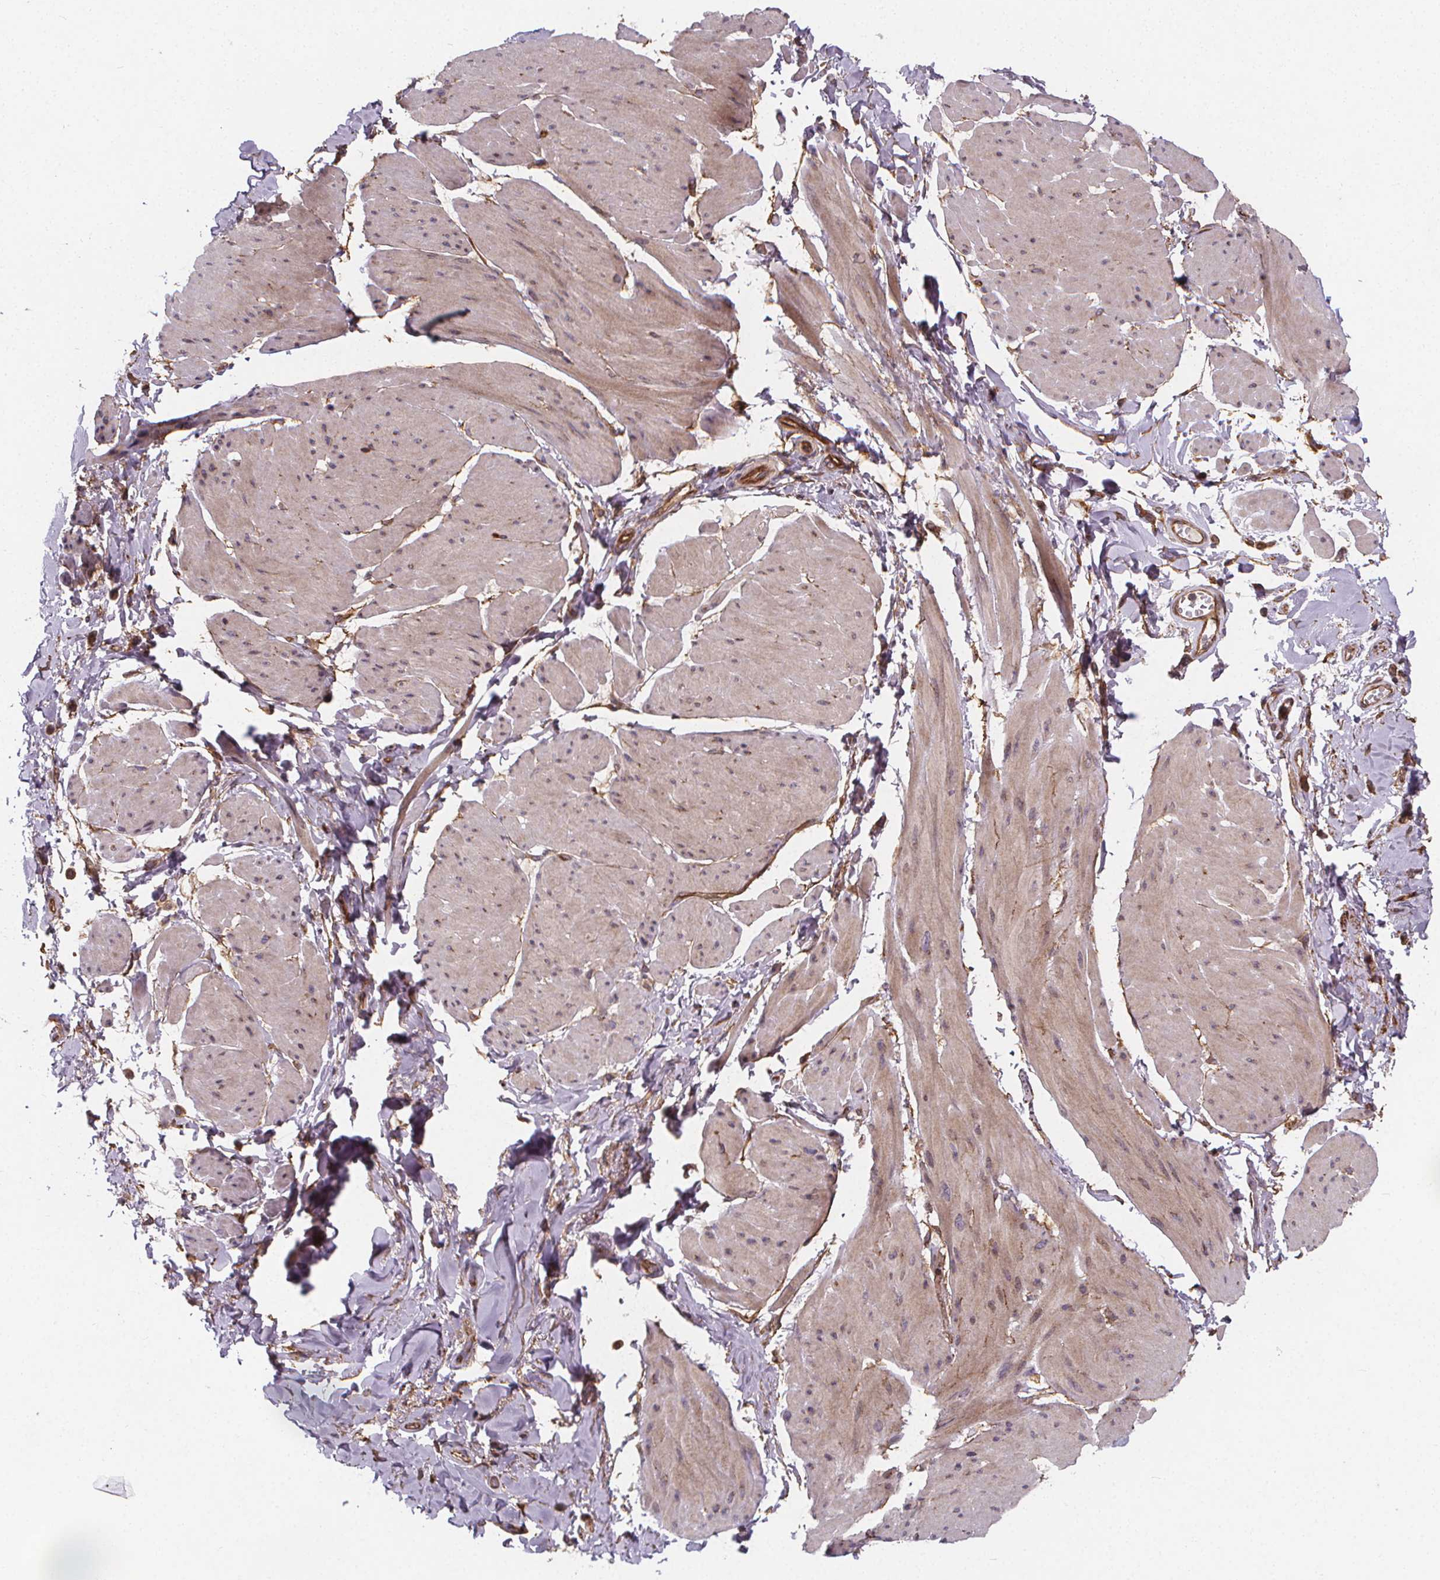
{"staining": {"intensity": "moderate", "quantity": ">75%", "location": "cytoplasmic/membranous"}, "tissue": "adipose tissue", "cell_type": "Adipocytes", "image_type": "normal", "snomed": [{"axis": "morphology", "description": "Normal tissue, NOS"}, {"axis": "topography", "description": "Urinary bladder"}, {"axis": "topography", "description": "Peripheral nerve tissue"}], "caption": "Adipose tissue stained for a protein demonstrates moderate cytoplasmic/membranous positivity in adipocytes. Ihc stains the protein of interest in brown and the nuclei are stained blue.", "gene": "CLINT1", "patient": {"sex": "female", "age": 60}}